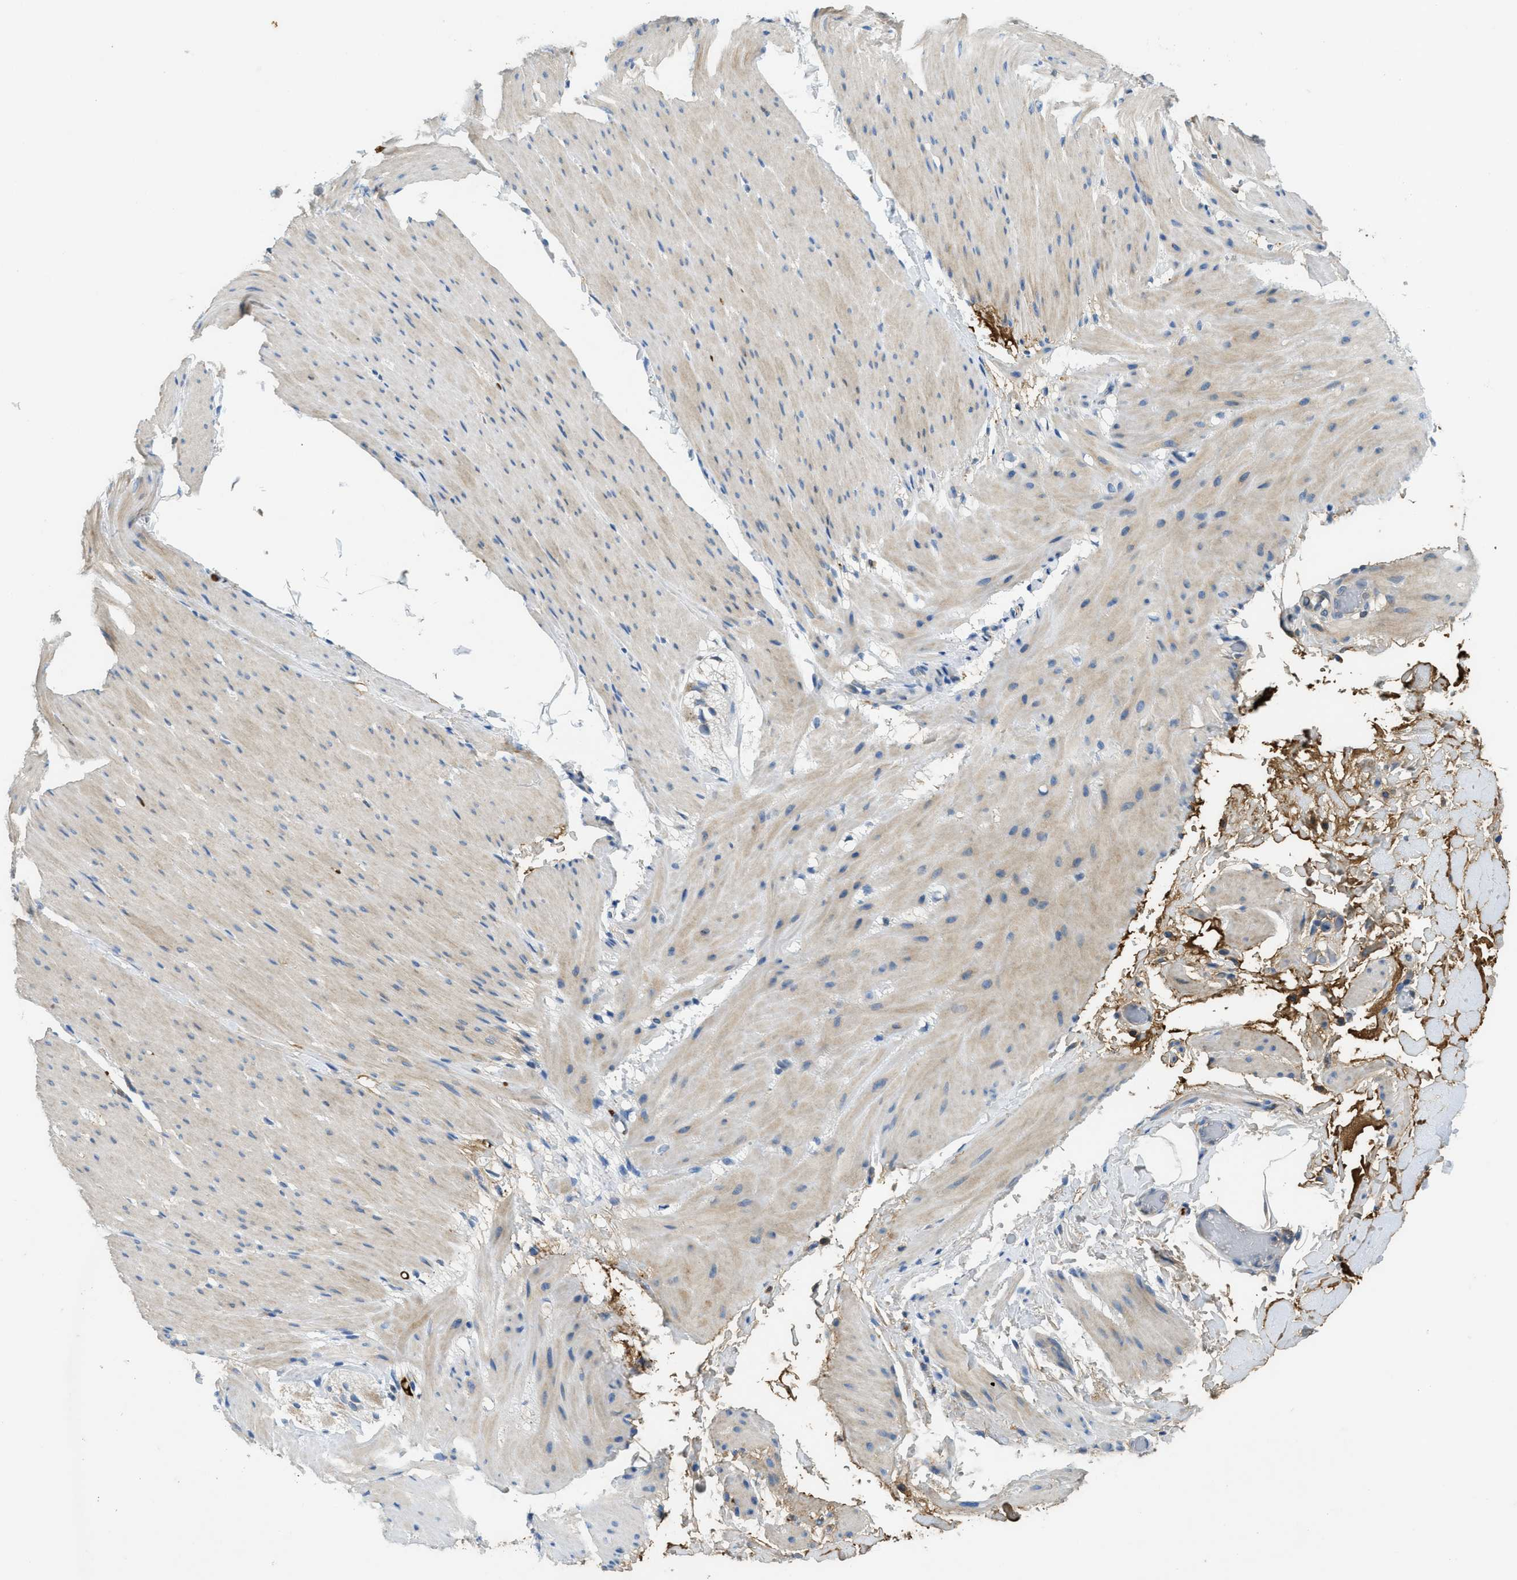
{"staining": {"intensity": "weak", "quantity": "25%-75%", "location": "cytoplasmic/membranous"}, "tissue": "smooth muscle", "cell_type": "Smooth muscle cells", "image_type": "normal", "snomed": [{"axis": "morphology", "description": "Normal tissue, NOS"}, {"axis": "topography", "description": "Smooth muscle"}, {"axis": "topography", "description": "Colon"}], "caption": "Immunohistochemical staining of normal human smooth muscle reveals low levels of weak cytoplasmic/membranous staining in approximately 25%-75% of smooth muscle cells. Ihc stains the protein of interest in brown and the nuclei are stained blue.", "gene": "MPDU1", "patient": {"sex": "male", "age": 67}}